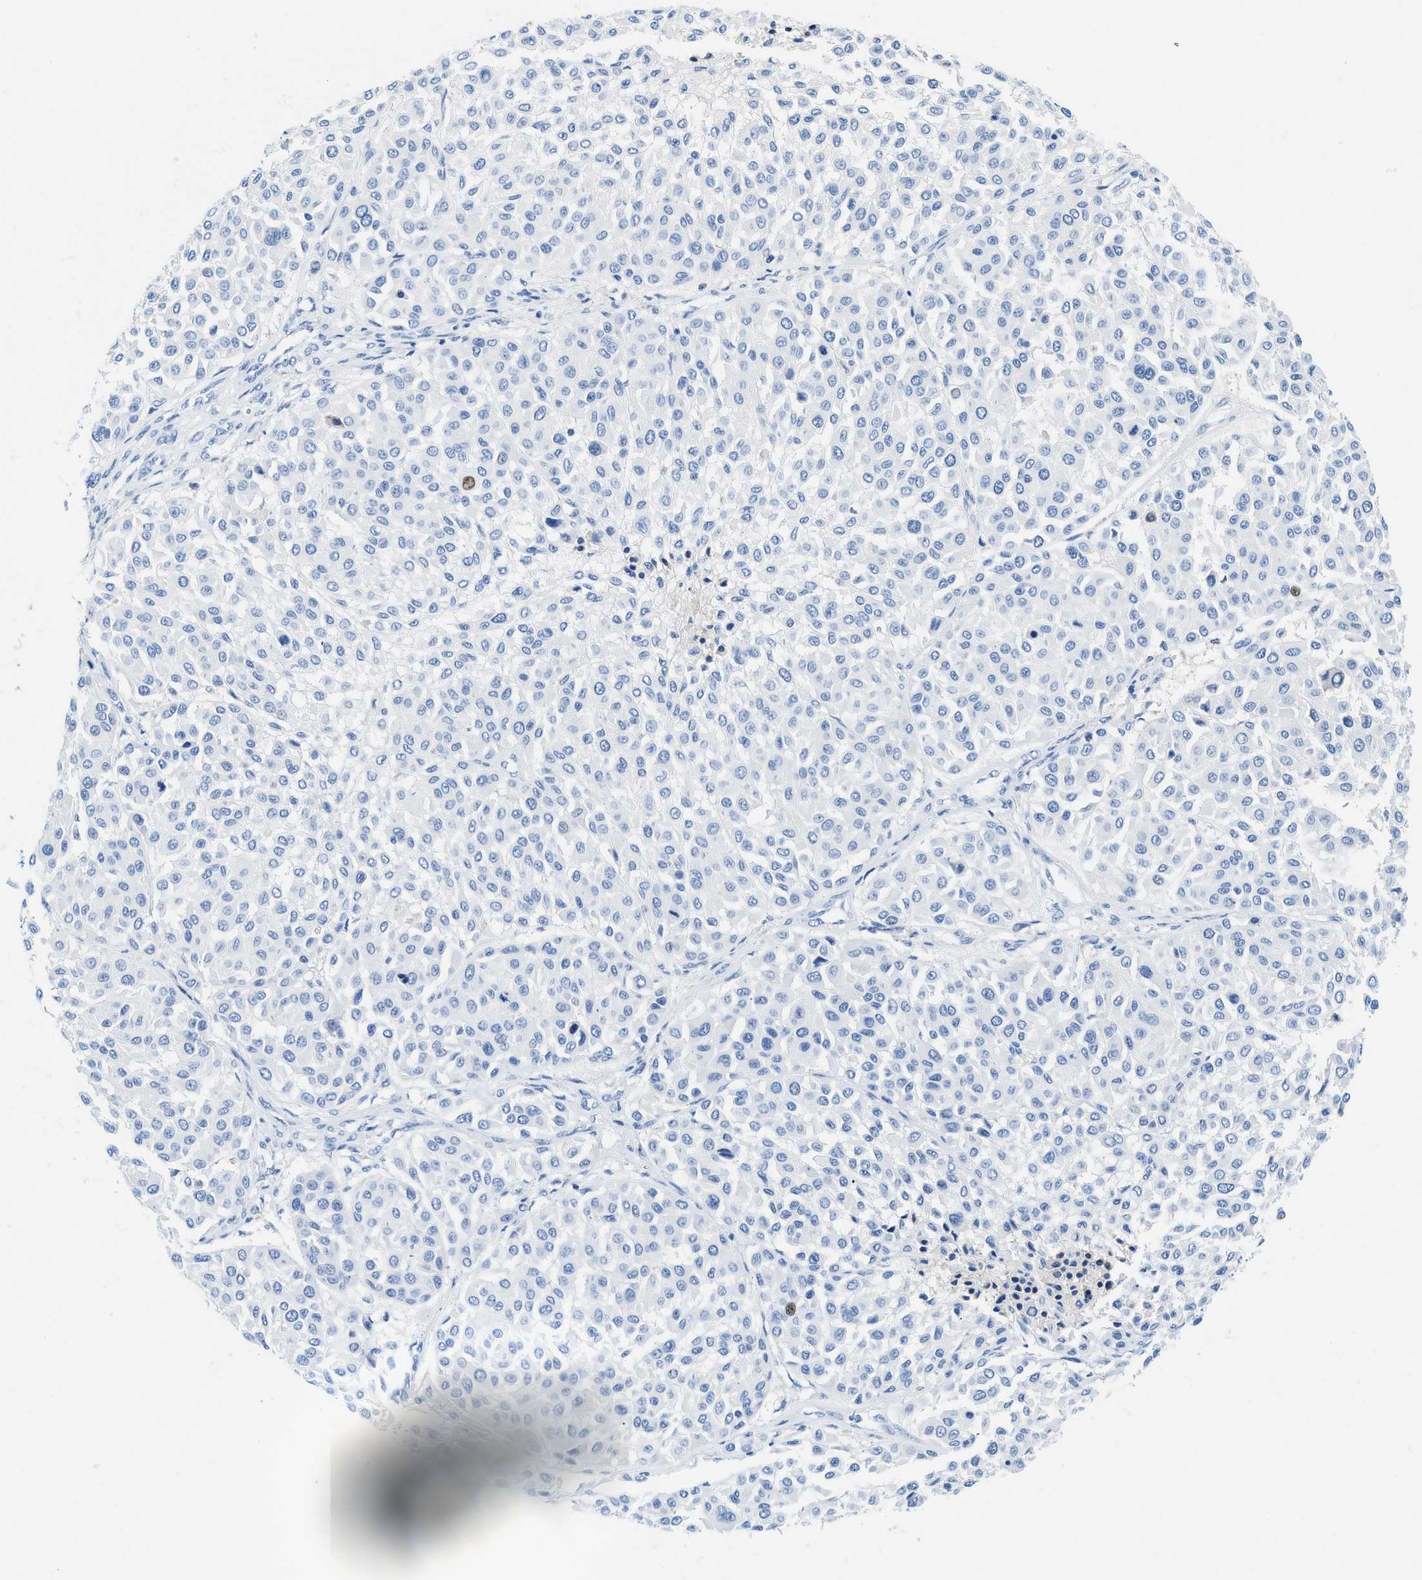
{"staining": {"intensity": "negative", "quantity": "none", "location": "none"}, "tissue": "melanoma", "cell_type": "Tumor cells", "image_type": "cancer", "snomed": [{"axis": "morphology", "description": "Malignant melanoma, Metastatic site"}, {"axis": "topography", "description": "Soft tissue"}], "caption": "Immunohistochemistry of human melanoma displays no expression in tumor cells.", "gene": "COL3A1", "patient": {"sex": "male", "age": 41}}